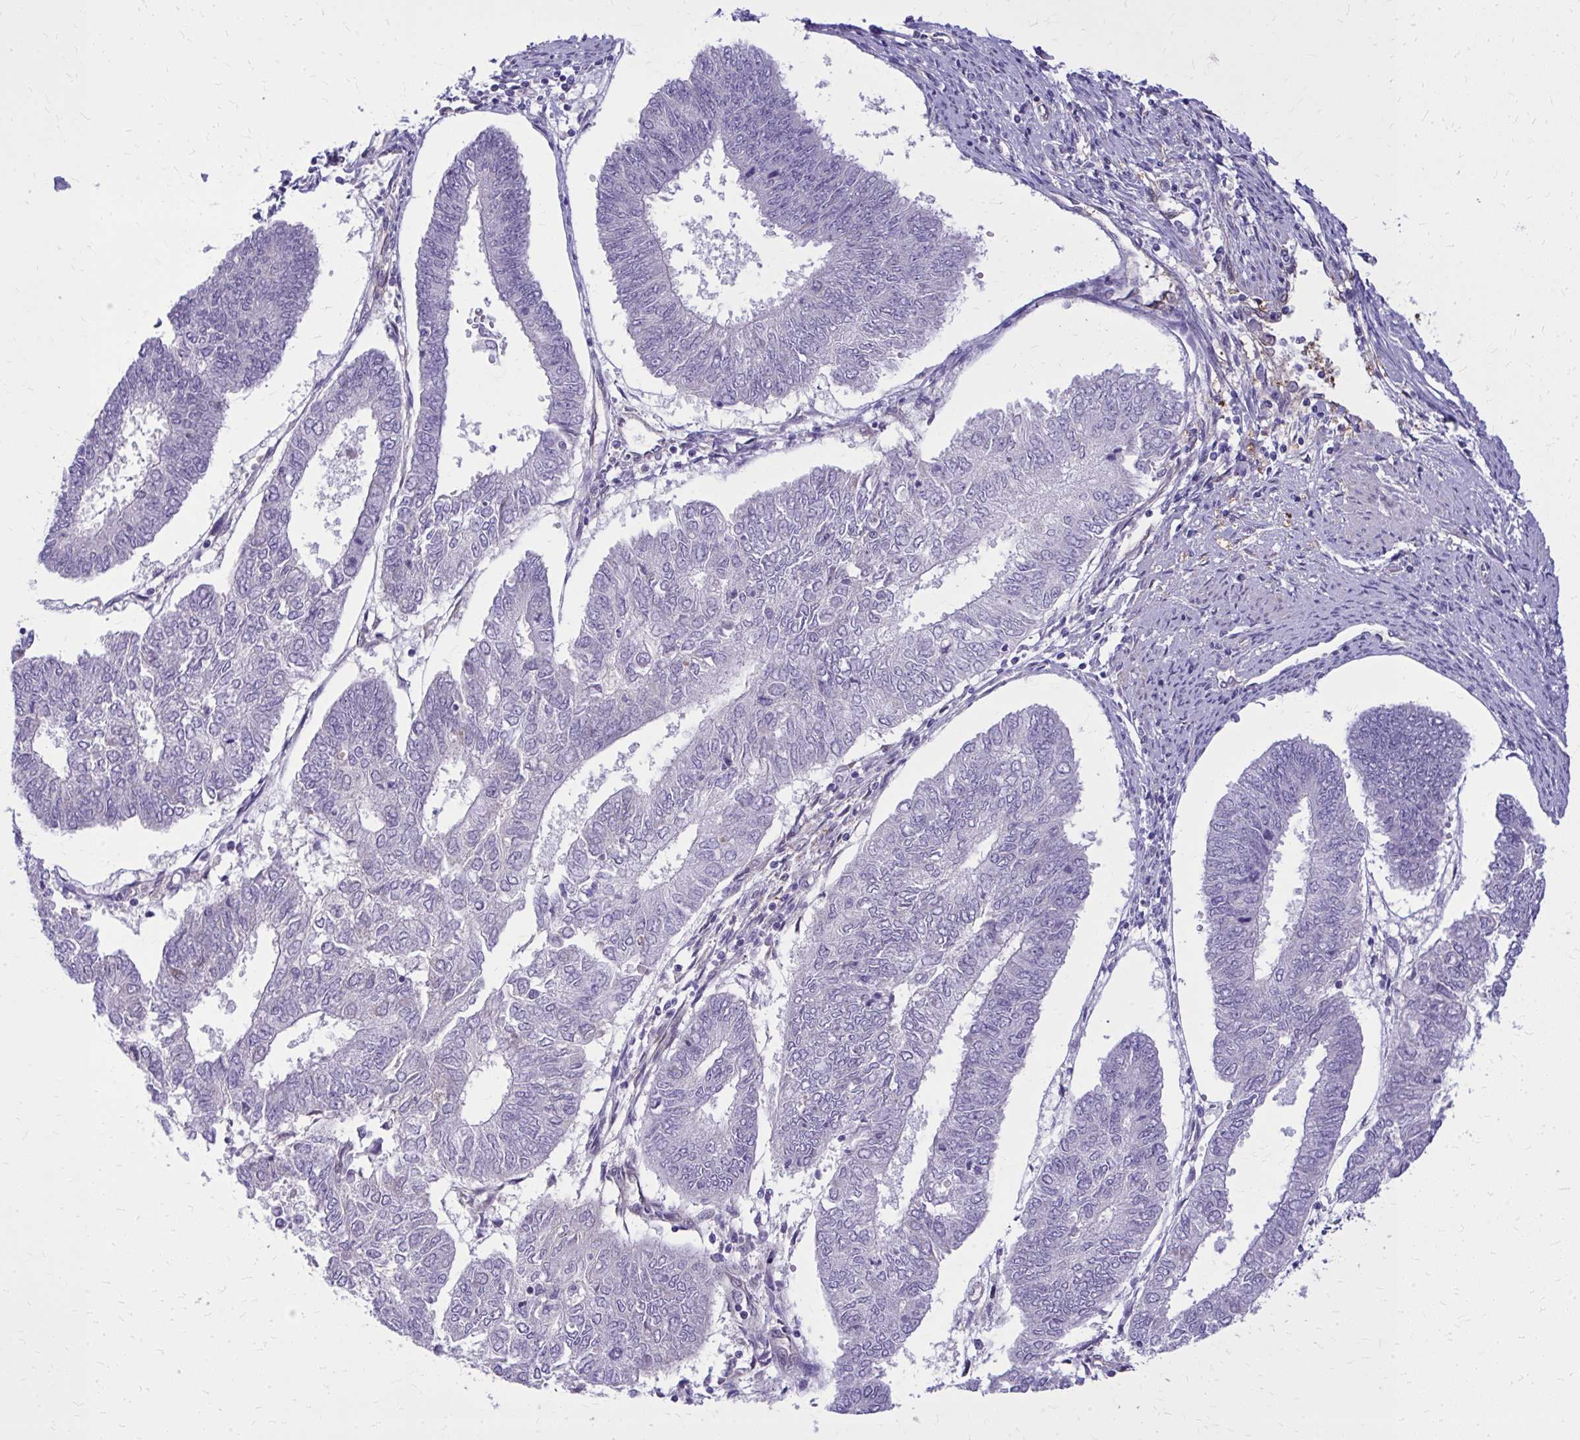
{"staining": {"intensity": "negative", "quantity": "none", "location": "none"}, "tissue": "endometrial cancer", "cell_type": "Tumor cells", "image_type": "cancer", "snomed": [{"axis": "morphology", "description": "Adenocarcinoma, NOS"}, {"axis": "topography", "description": "Endometrium"}], "caption": "Endometrial cancer was stained to show a protein in brown. There is no significant expression in tumor cells.", "gene": "NNMT", "patient": {"sex": "female", "age": 68}}